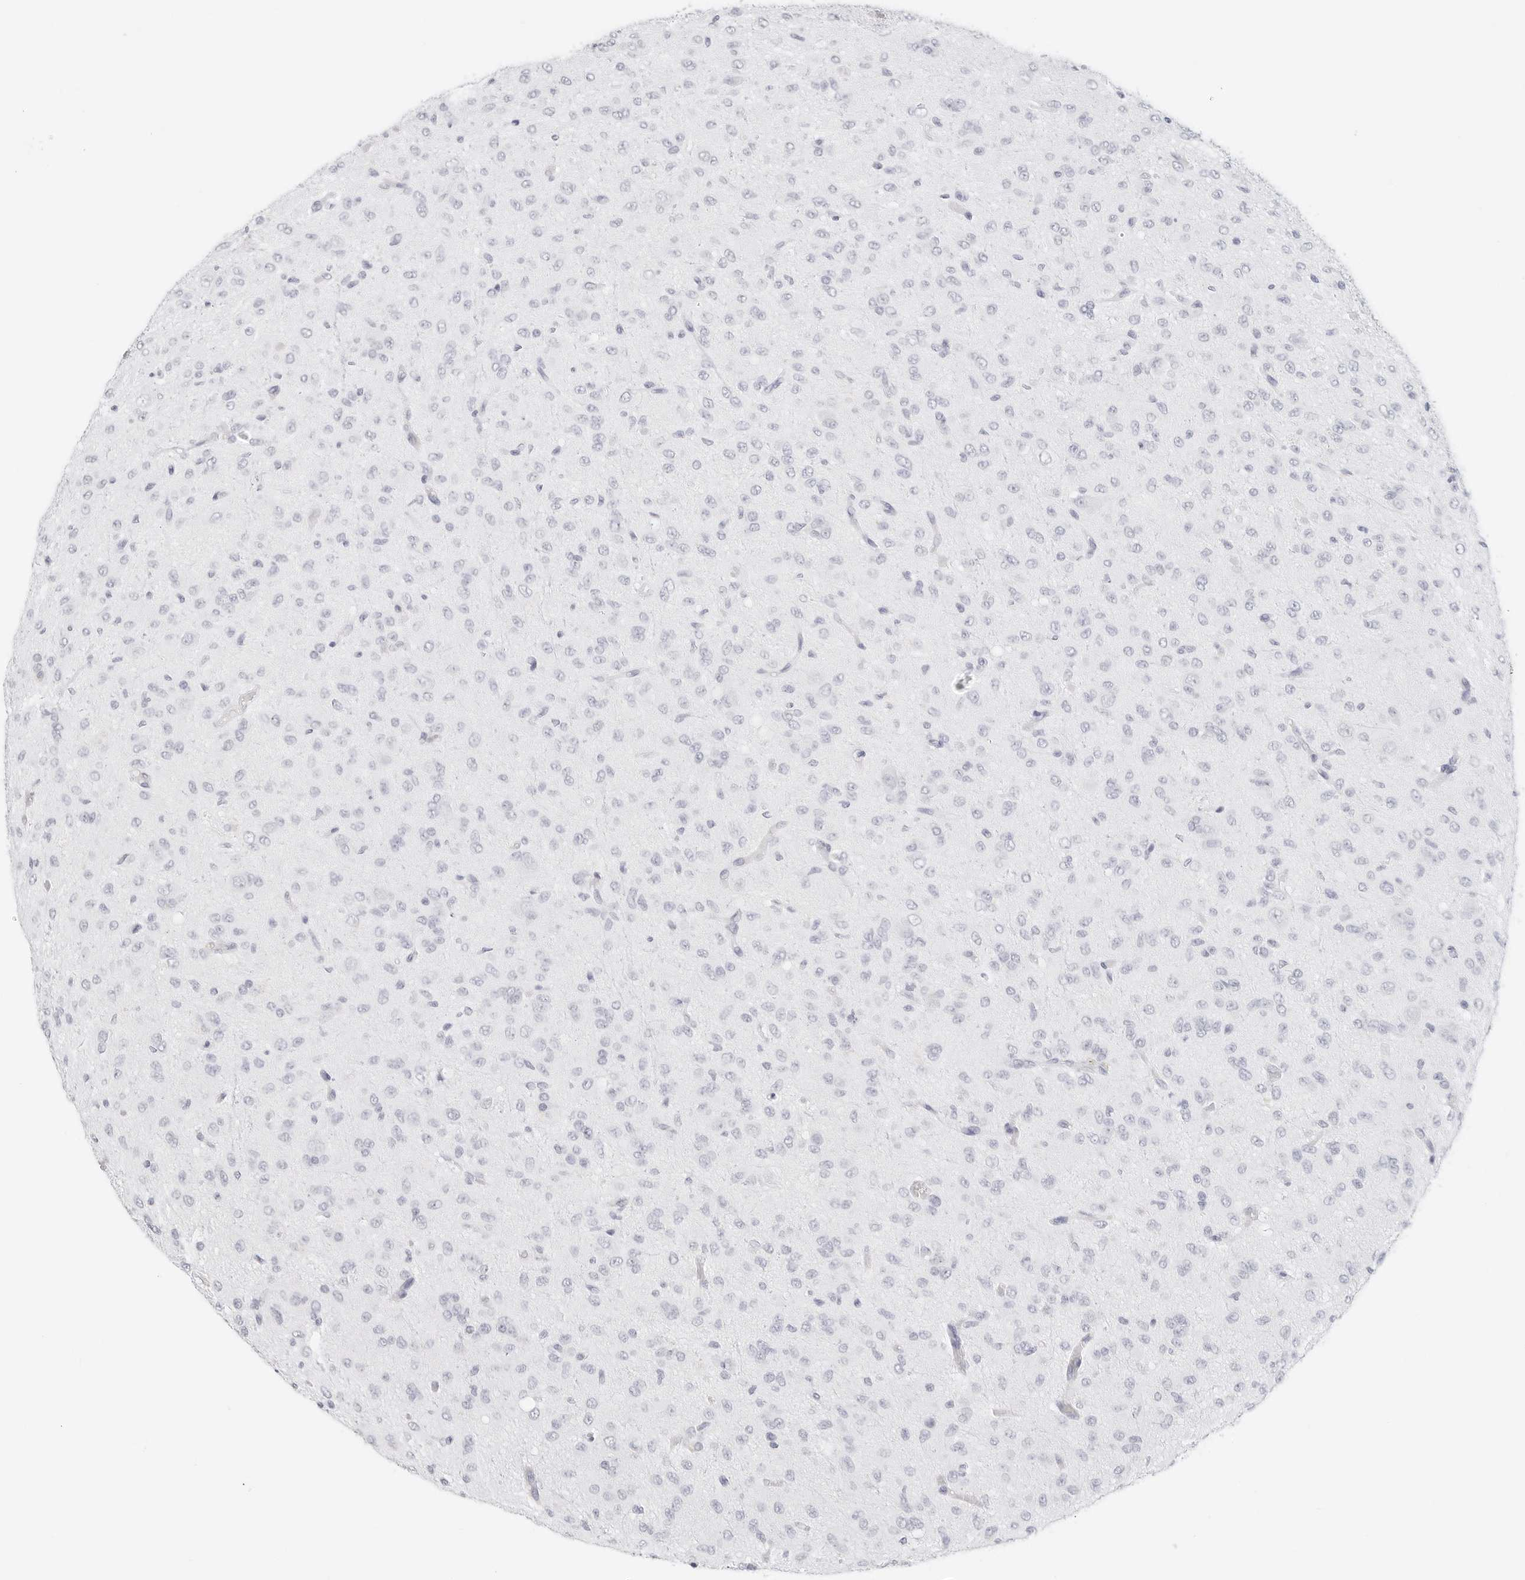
{"staining": {"intensity": "negative", "quantity": "none", "location": "none"}, "tissue": "glioma", "cell_type": "Tumor cells", "image_type": "cancer", "snomed": [{"axis": "morphology", "description": "Glioma, malignant, High grade"}, {"axis": "topography", "description": "Brain"}], "caption": "An immunohistochemistry photomicrograph of malignant high-grade glioma is shown. There is no staining in tumor cells of malignant high-grade glioma. Nuclei are stained in blue.", "gene": "TFF2", "patient": {"sex": "female", "age": 59}}